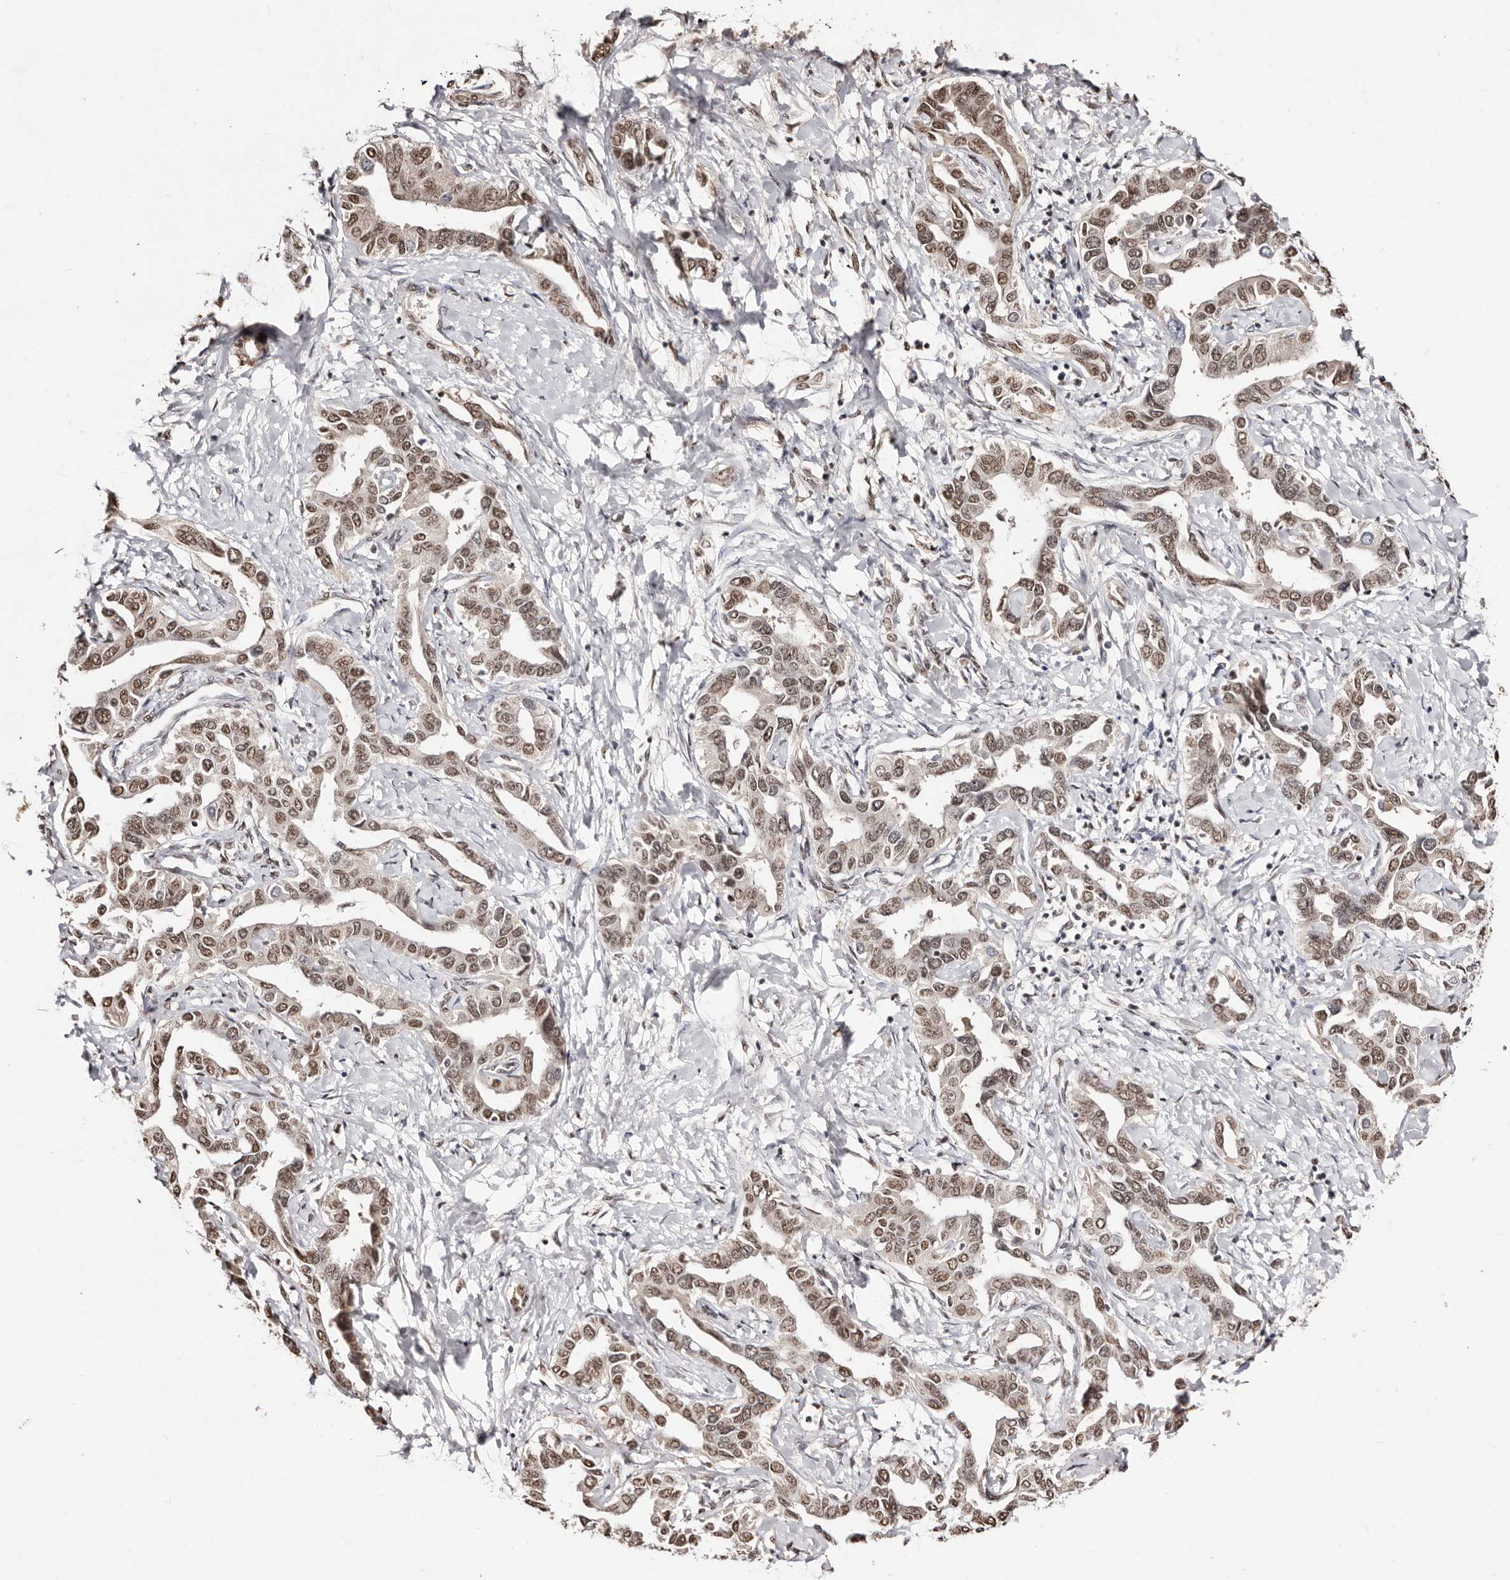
{"staining": {"intensity": "moderate", "quantity": ">75%", "location": "nuclear"}, "tissue": "liver cancer", "cell_type": "Tumor cells", "image_type": "cancer", "snomed": [{"axis": "morphology", "description": "Cholangiocarcinoma"}, {"axis": "topography", "description": "Liver"}], "caption": "Protein expression analysis of liver cancer (cholangiocarcinoma) demonstrates moderate nuclear positivity in about >75% of tumor cells.", "gene": "BICRAL", "patient": {"sex": "male", "age": 59}}